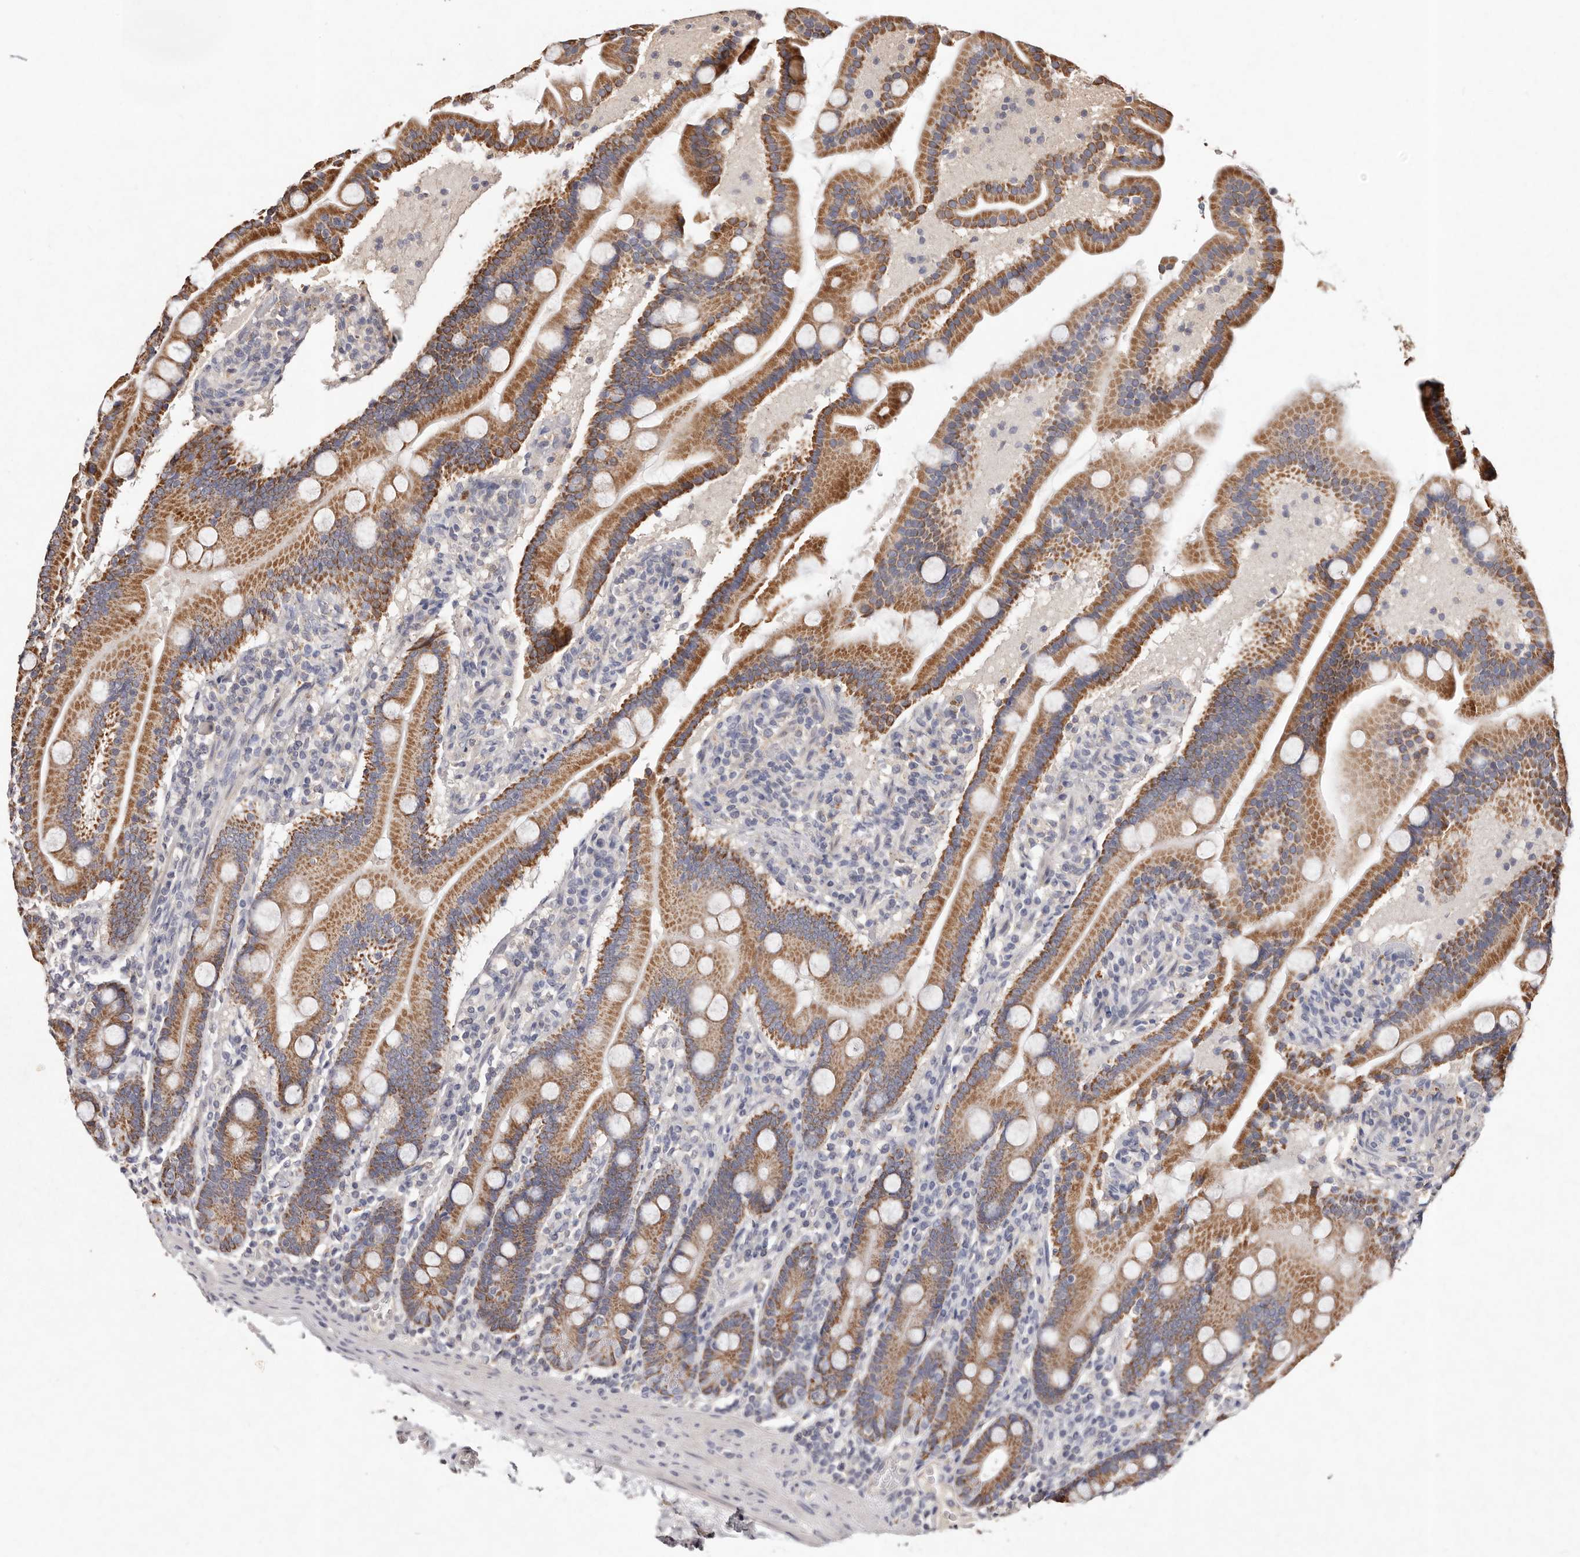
{"staining": {"intensity": "moderate", "quantity": ">75%", "location": "cytoplasmic/membranous"}, "tissue": "duodenum", "cell_type": "Glandular cells", "image_type": "normal", "snomed": [{"axis": "morphology", "description": "Normal tissue, NOS"}, {"axis": "topography", "description": "Duodenum"}], "caption": "Immunohistochemical staining of benign human duodenum shows medium levels of moderate cytoplasmic/membranous staining in about >75% of glandular cells. (DAB IHC with brightfield microscopy, high magnification).", "gene": "THBS3", "patient": {"sex": "male", "age": 55}}